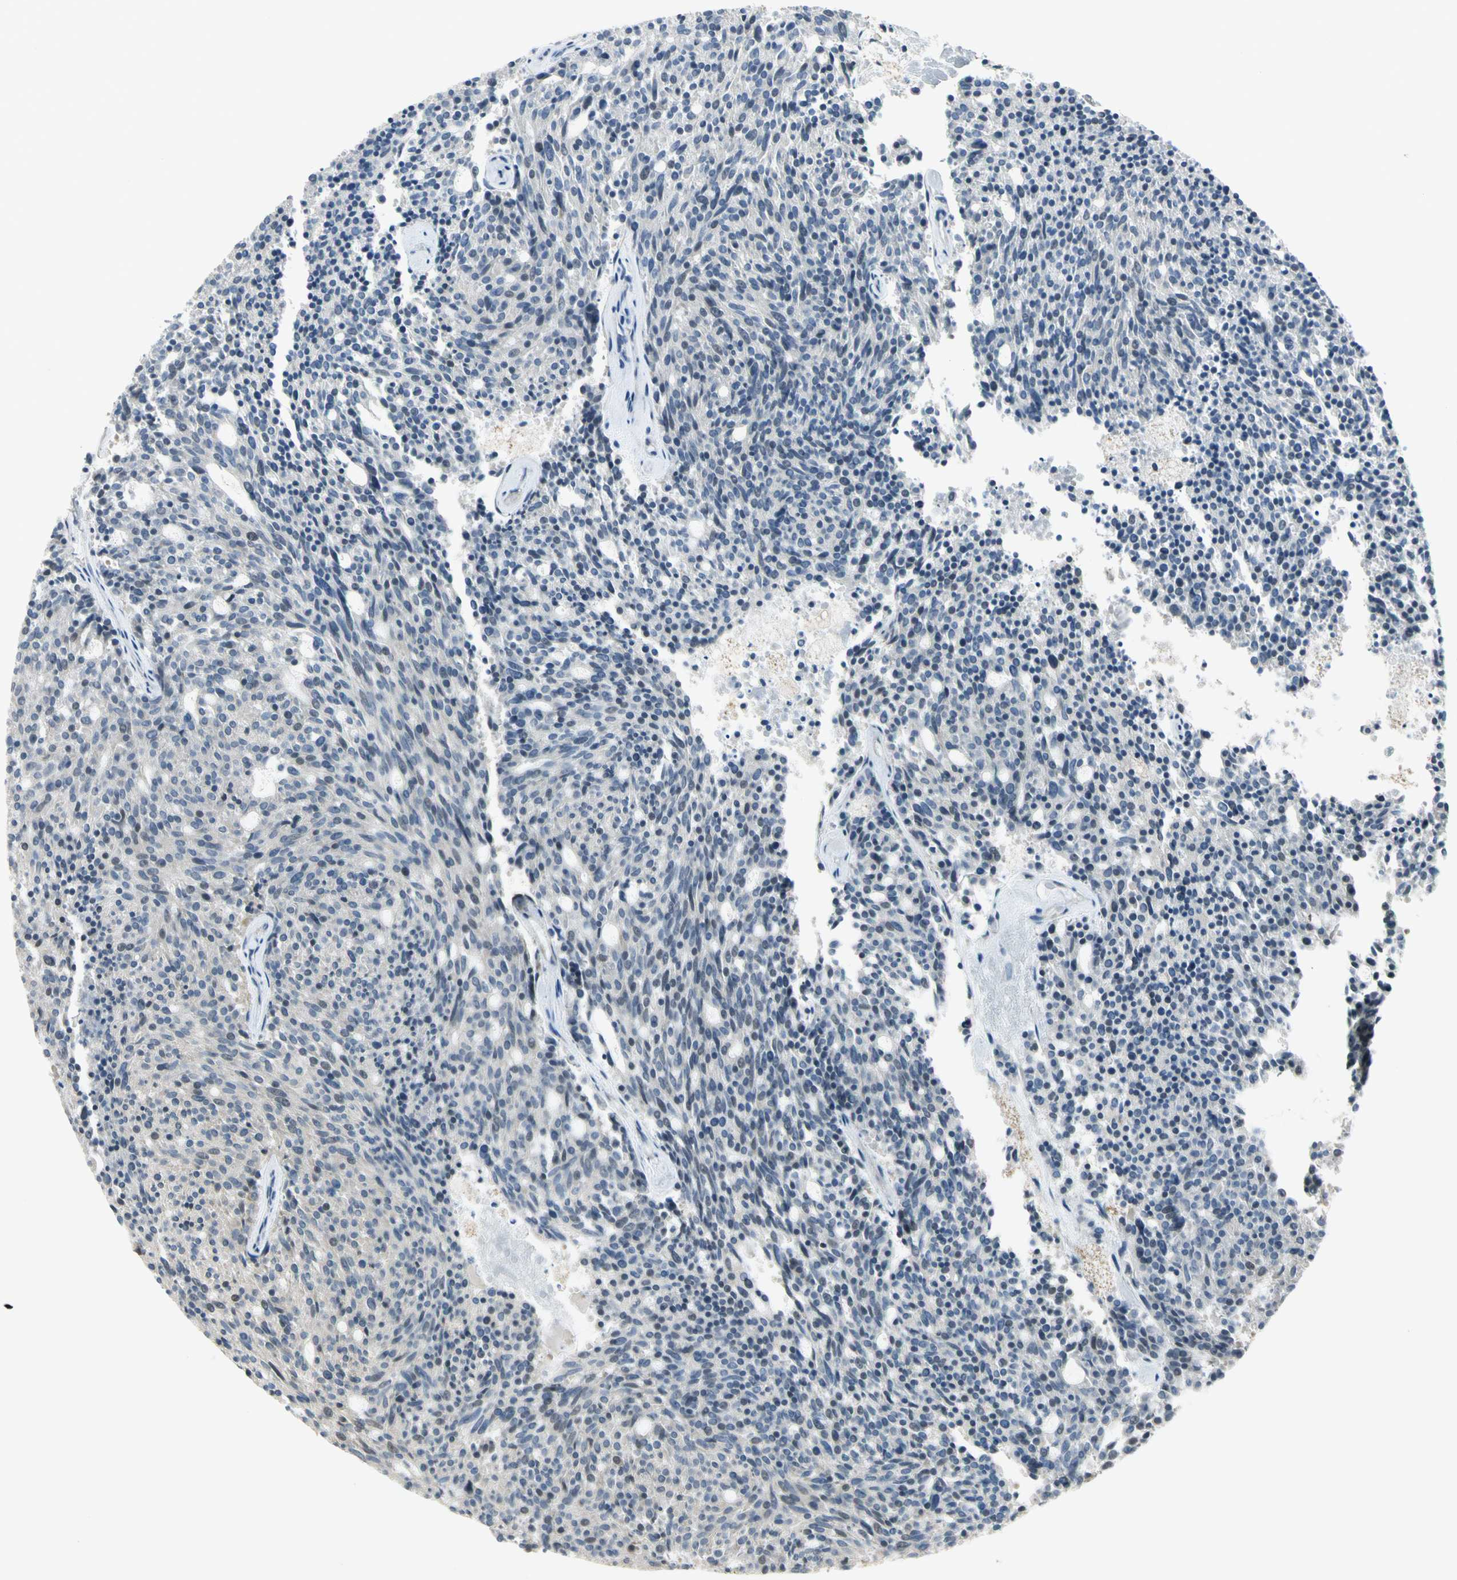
{"staining": {"intensity": "negative", "quantity": "none", "location": "none"}, "tissue": "carcinoid", "cell_type": "Tumor cells", "image_type": "cancer", "snomed": [{"axis": "morphology", "description": "Carcinoid, malignant, NOS"}, {"axis": "topography", "description": "Pancreas"}], "caption": "This is an immunohistochemistry (IHC) image of human malignant carcinoid. There is no expression in tumor cells.", "gene": "RPS6KB2", "patient": {"sex": "female", "age": 54}}